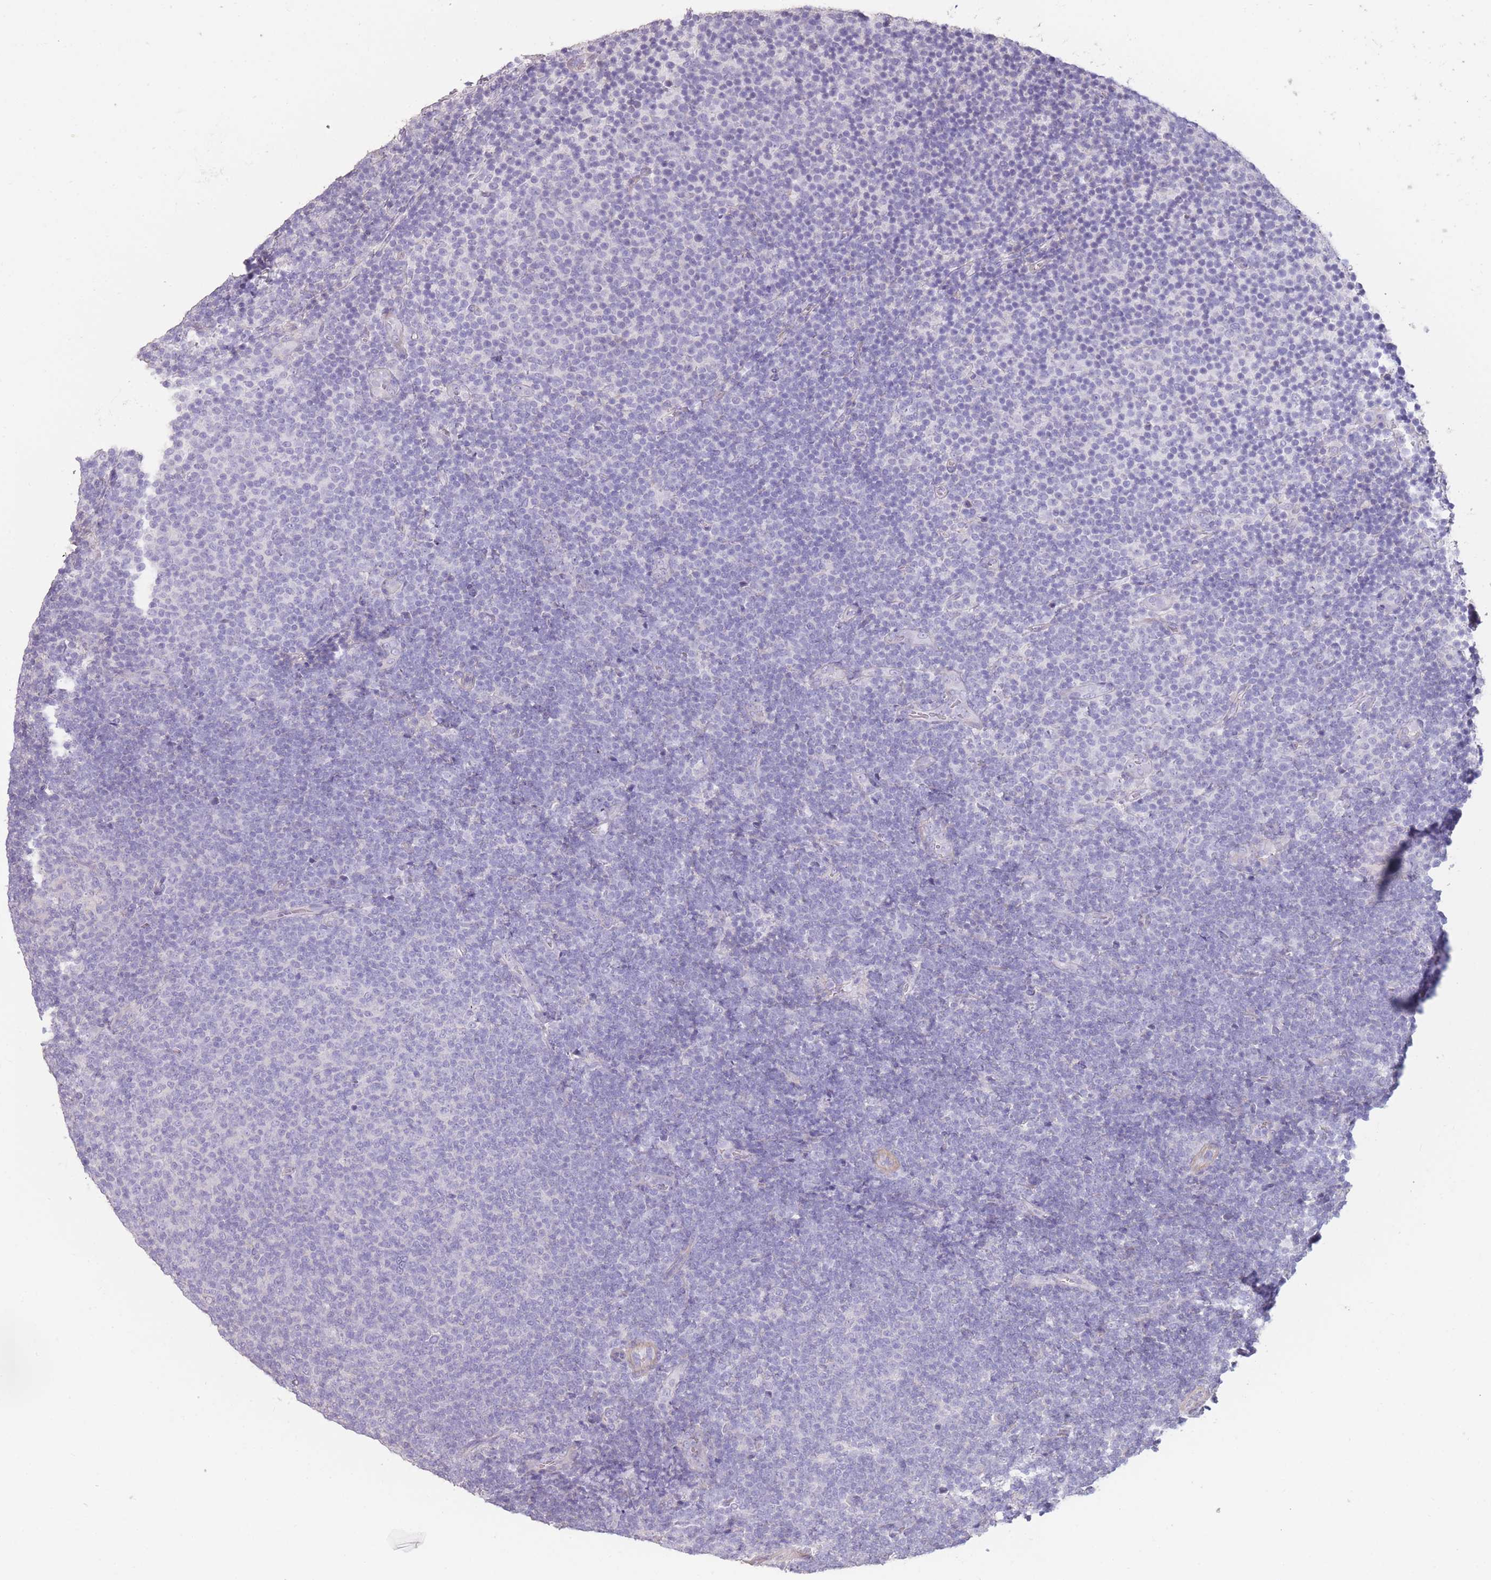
{"staining": {"intensity": "negative", "quantity": "none", "location": "none"}, "tissue": "lymphoma", "cell_type": "Tumor cells", "image_type": "cancer", "snomed": [{"axis": "morphology", "description": "Malignant lymphoma, non-Hodgkin's type, Low grade"}, {"axis": "topography", "description": "Lymph node"}], "caption": "There is no significant expression in tumor cells of low-grade malignant lymphoma, non-Hodgkin's type. (DAB (3,3'-diaminobenzidine) immunohistochemistry (IHC), high magnification).", "gene": "RSPH10B", "patient": {"sex": "male", "age": 66}}